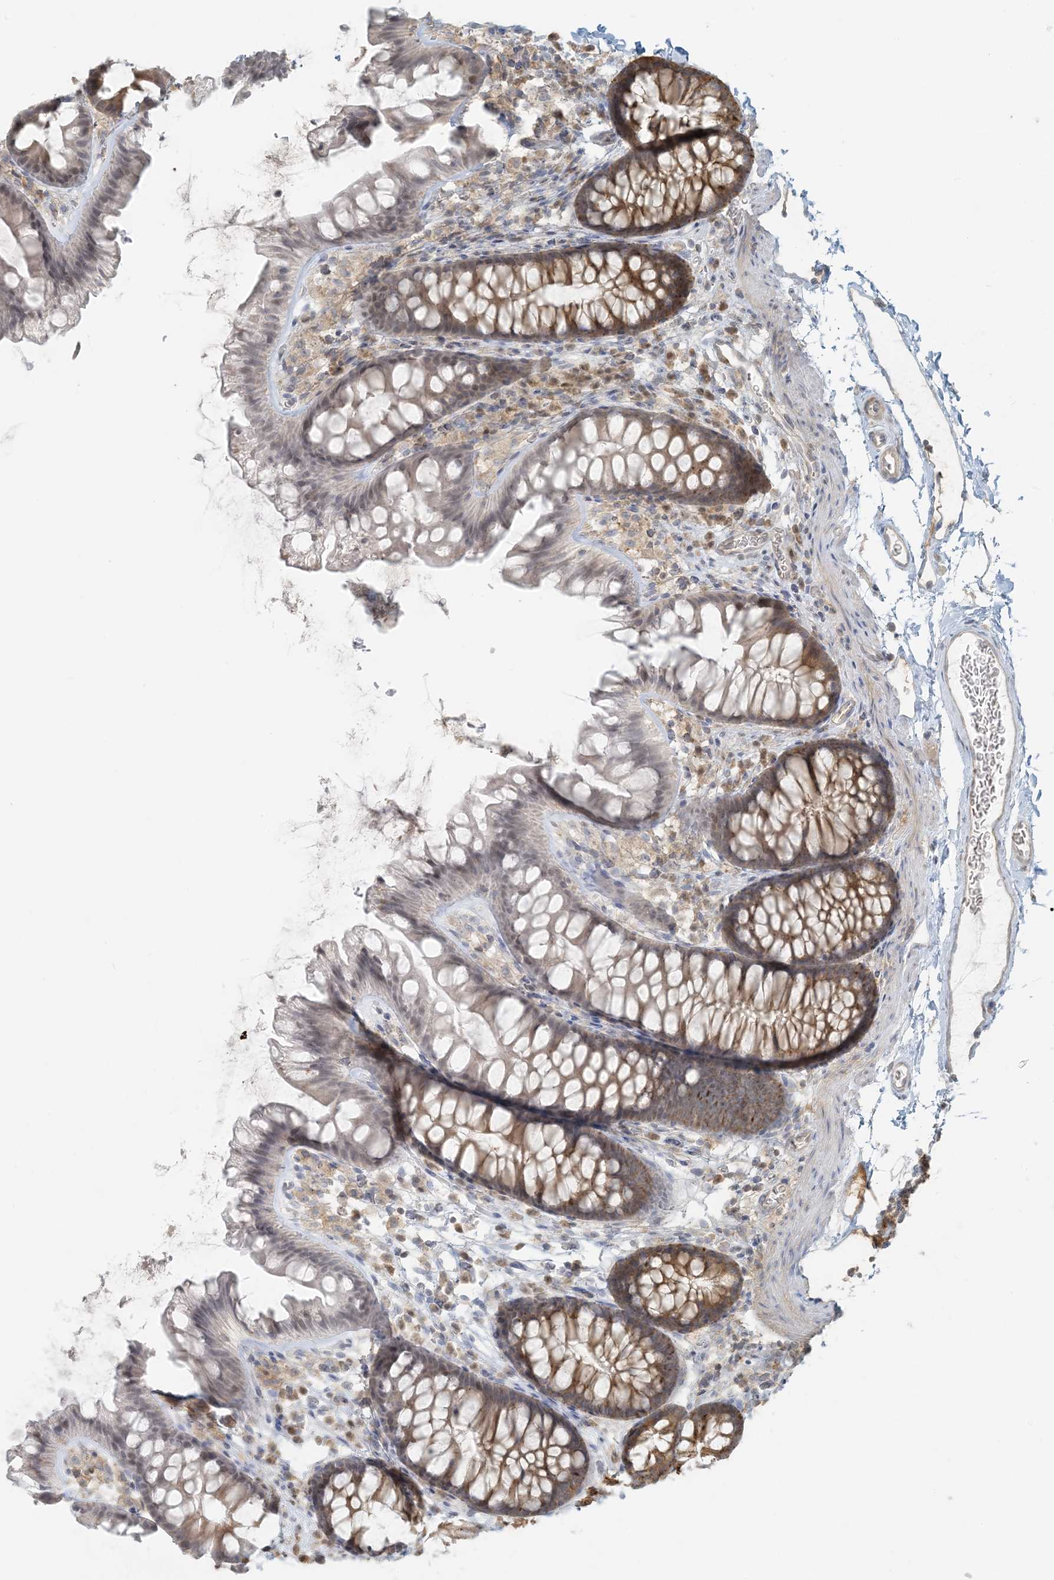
{"staining": {"intensity": "weak", "quantity": "25%-75%", "location": "cytoplasmic/membranous"}, "tissue": "colon", "cell_type": "Endothelial cells", "image_type": "normal", "snomed": [{"axis": "morphology", "description": "Normal tissue, NOS"}, {"axis": "topography", "description": "Colon"}], "caption": "Immunohistochemistry (IHC) photomicrograph of normal colon stained for a protein (brown), which displays low levels of weak cytoplasmic/membranous expression in about 25%-75% of endothelial cells.", "gene": "HACL1", "patient": {"sex": "female", "age": 62}}